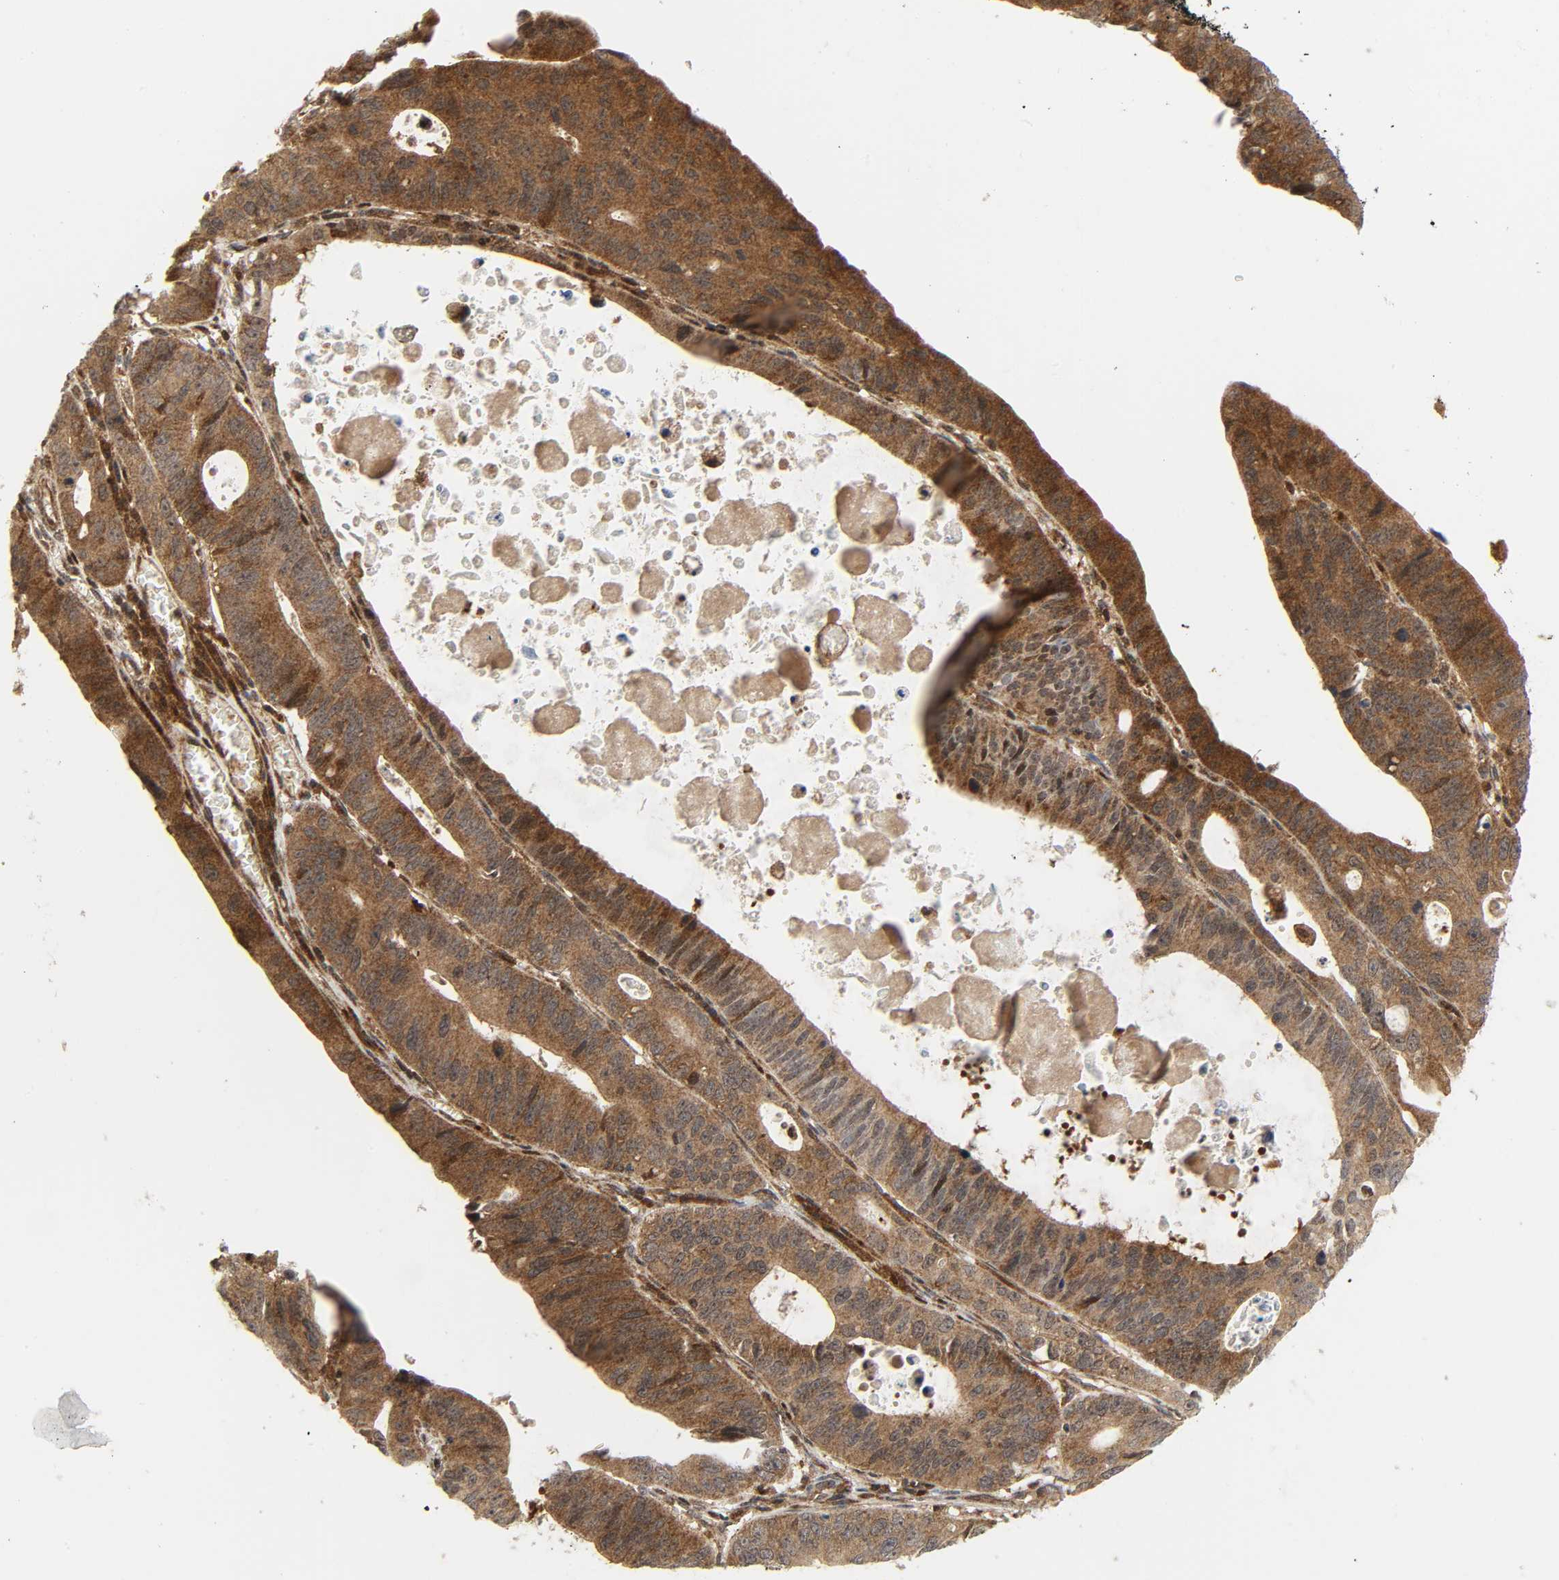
{"staining": {"intensity": "strong", "quantity": ">75%", "location": "cytoplasmic/membranous"}, "tissue": "stomach cancer", "cell_type": "Tumor cells", "image_type": "cancer", "snomed": [{"axis": "morphology", "description": "Adenocarcinoma, NOS"}, {"axis": "topography", "description": "Stomach"}], "caption": "High-power microscopy captured an immunohistochemistry photomicrograph of stomach cancer (adenocarcinoma), revealing strong cytoplasmic/membranous positivity in approximately >75% of tumor cells. The staining is performed using DAB (3,3'-diaminobenzidine) brown chromogen to label protein expression. The nuclei are counter-stained blue using hematoxylin.", "gene": "CHUK", "patient": {"sex": "male", "age": 59}}